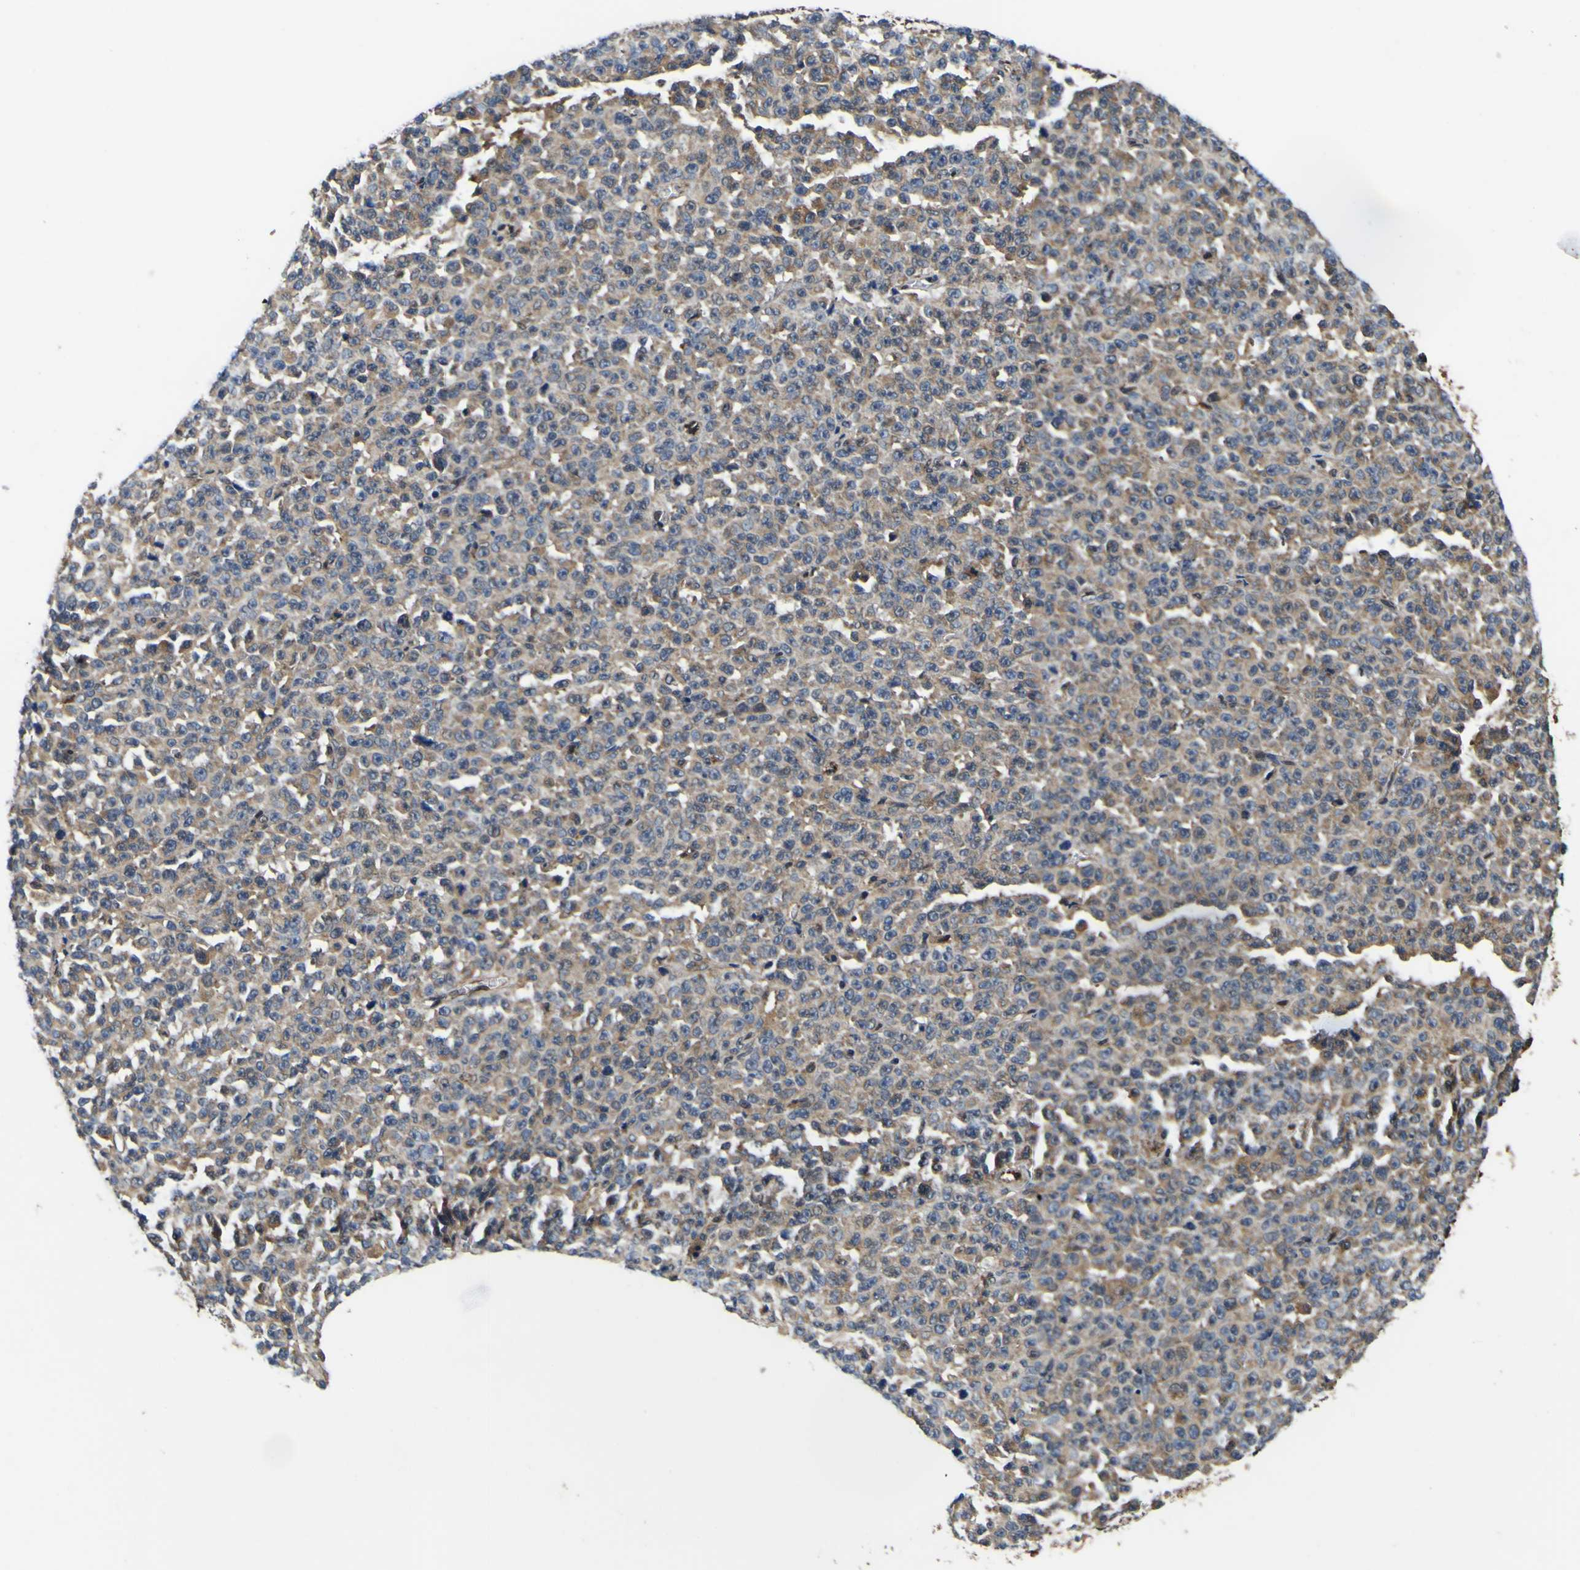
{"staining": {"intensity": "weak", "quantity": ">75%", "location": "cytoplasmic/membranous"}, "tissue": "melanoma", "cell_type": "Tumor cells", "image_type": "cancer", "snomed": [{"axis": "morphology", "description": "Malignant melanoma, NOS"}, {"axis": "topography", "description": "Skin"}], "caption": "A micrograph showing weak cytoplasmic/membranous expression in approximately >75% of tumor cells in malignant melanoma, as visualized by brown immunohistochemical staining.", "gene": "POSTN", "patient": {"sex": "female", "age": 82}}